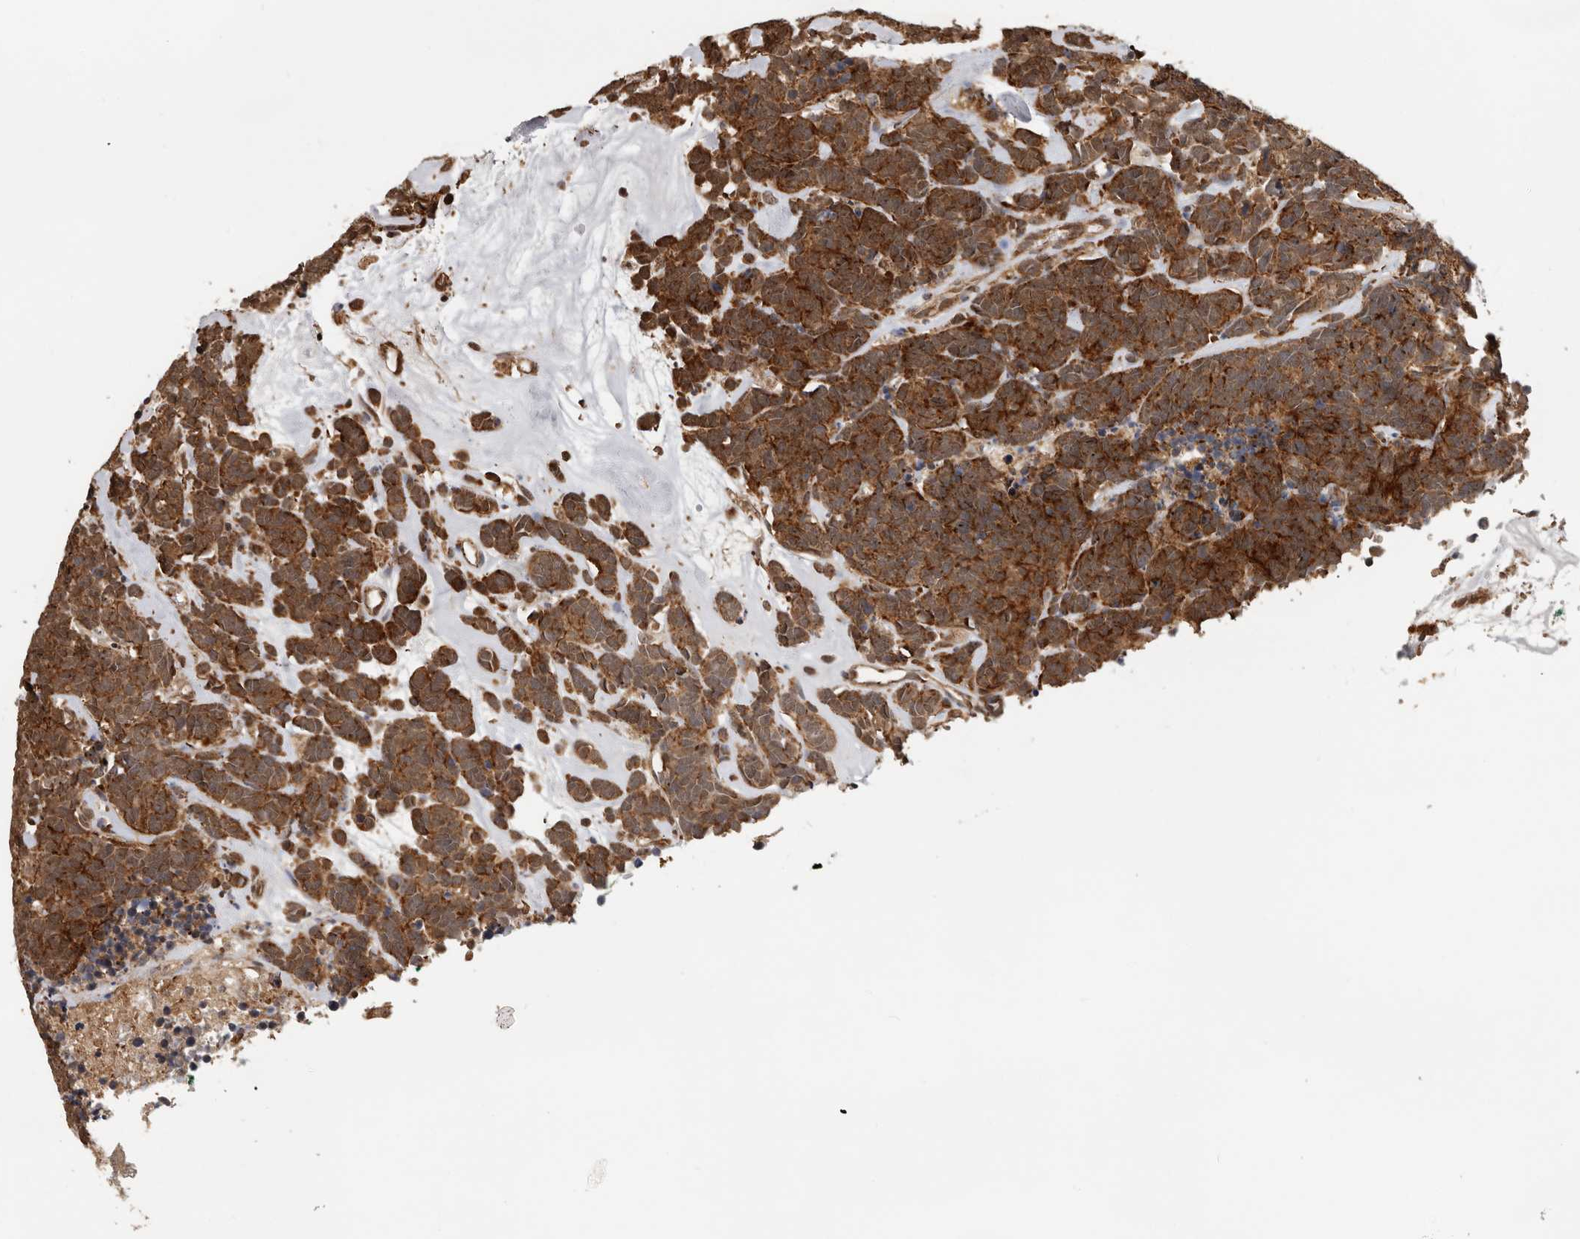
{"staining": {"intensity": "strong", "quantity": ">75%", "location": "cytoplasmic/membranous"}, "tissue": "carcinoid", "cell_type": "Tumor cells", "image_type": "cancer", "snomed": [{"axis": "morphology", "description": "Carcinoma, NOS"}, {"axis": "morphology", "description": "Carcinoid, malignant, NOS"}, {"axis": "topography", "description": "Urinary bladder"}], "caption": "Immunohistochemical staining of human carcinoid reveals strong cytoplasmic/membranous protein positivity in approximately >75% of tumor cells. The protein is stained brown, and the nuclei are stained in blue (DAB (3,3'-diaminobenzidine) IHC with brightfield microscopy, high magnification).", "gene": "RNF157", "patient": {"sex": "male", "age": 57}}